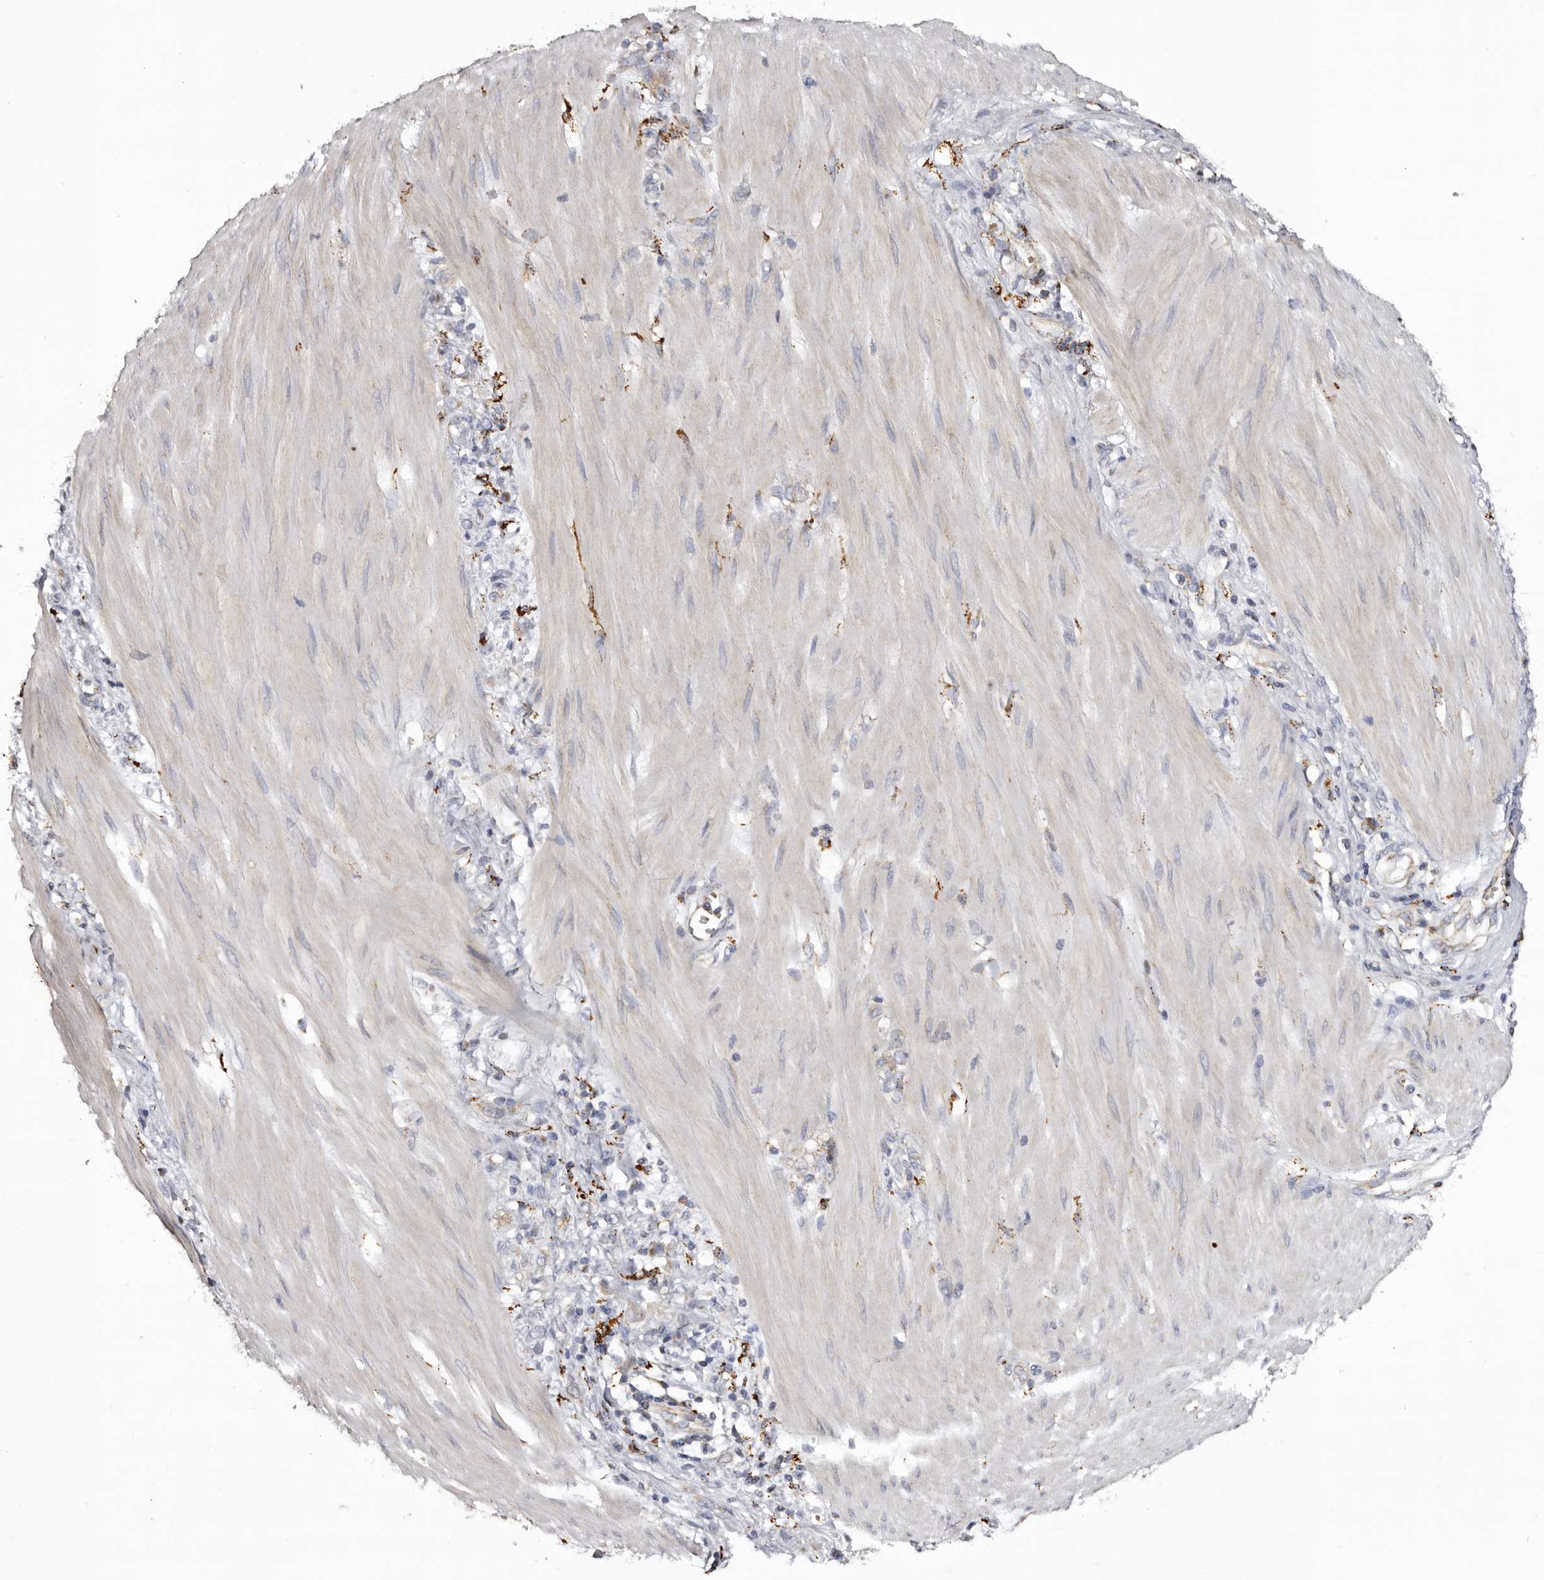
{"staining": {"intensity": "negative", "quantity": "none", "location": "none"}, "tissue": "stomach cancer", "cell_type": "Tumor cells", "image_type": "cancer", "snomed": [{"axis": "morphology", "description": "Adenocarcinoma, NOS"}, {"axis": "topography", "description": "Stomach"}], "caption": "Immunohistochemistry (IHC) photomicrograph of human stomach adenocarcinoma stained for a protein (brown), which displays no positivity in tumor cells.", "gene": "MECR", "patient": {"sex": "female", "age": 76}}